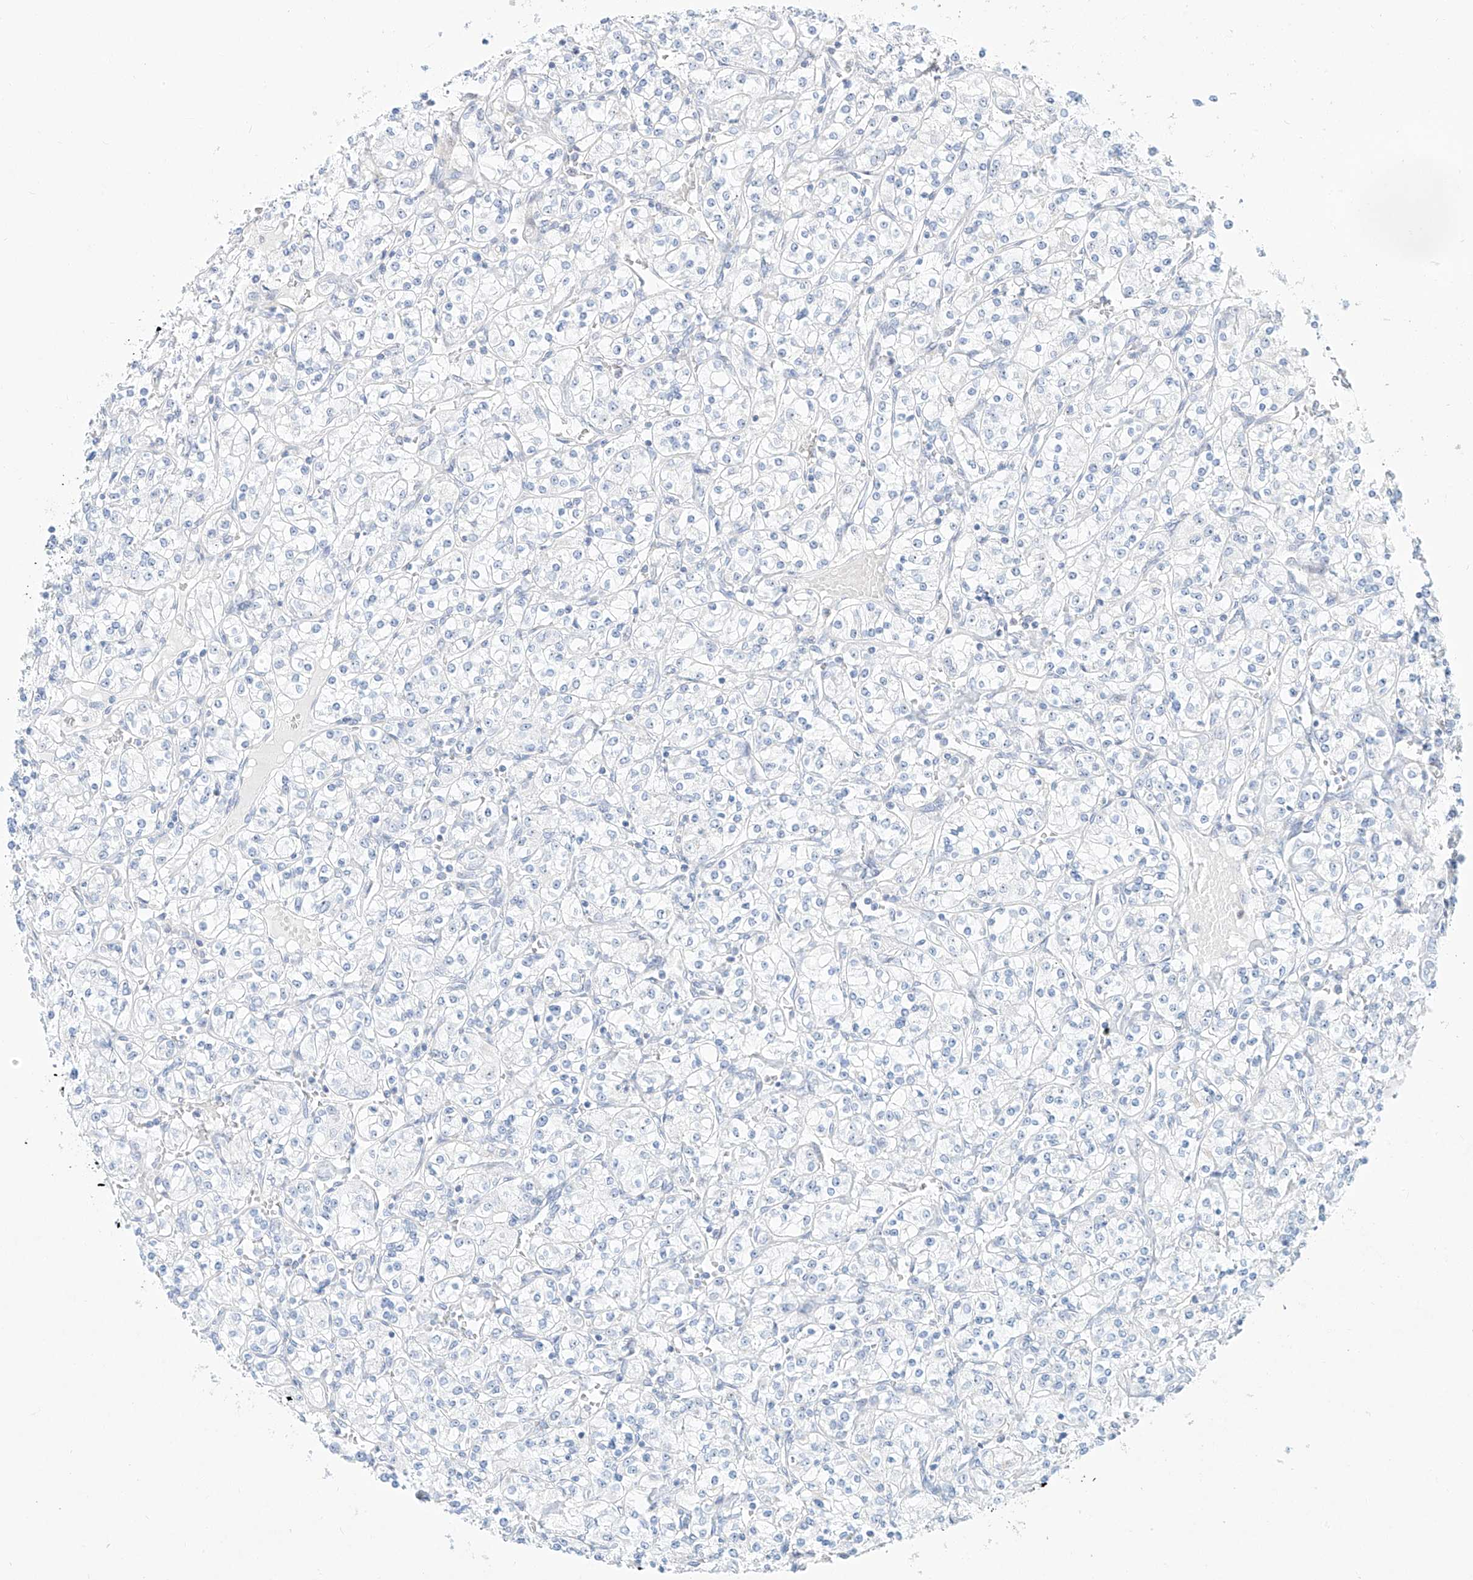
{"staining": {"intensity": "negative", "quantity": "none", "location": "none"}, "tissue": "renal cancer", "cell_type": "Tumor cells", "image_type": "cancer", "snomed": [{"axis": "morphology", "description": "Adenocarcinoma, NOS"}, {"axis": "topography", "description": "Kidney"}], "caption": "This is an IHC histopathology image of renal adenocarcinoma. There is no positivity in tumor cells.", "gene": "SNU13", "patient": {"sex": "male", "age": 77}}